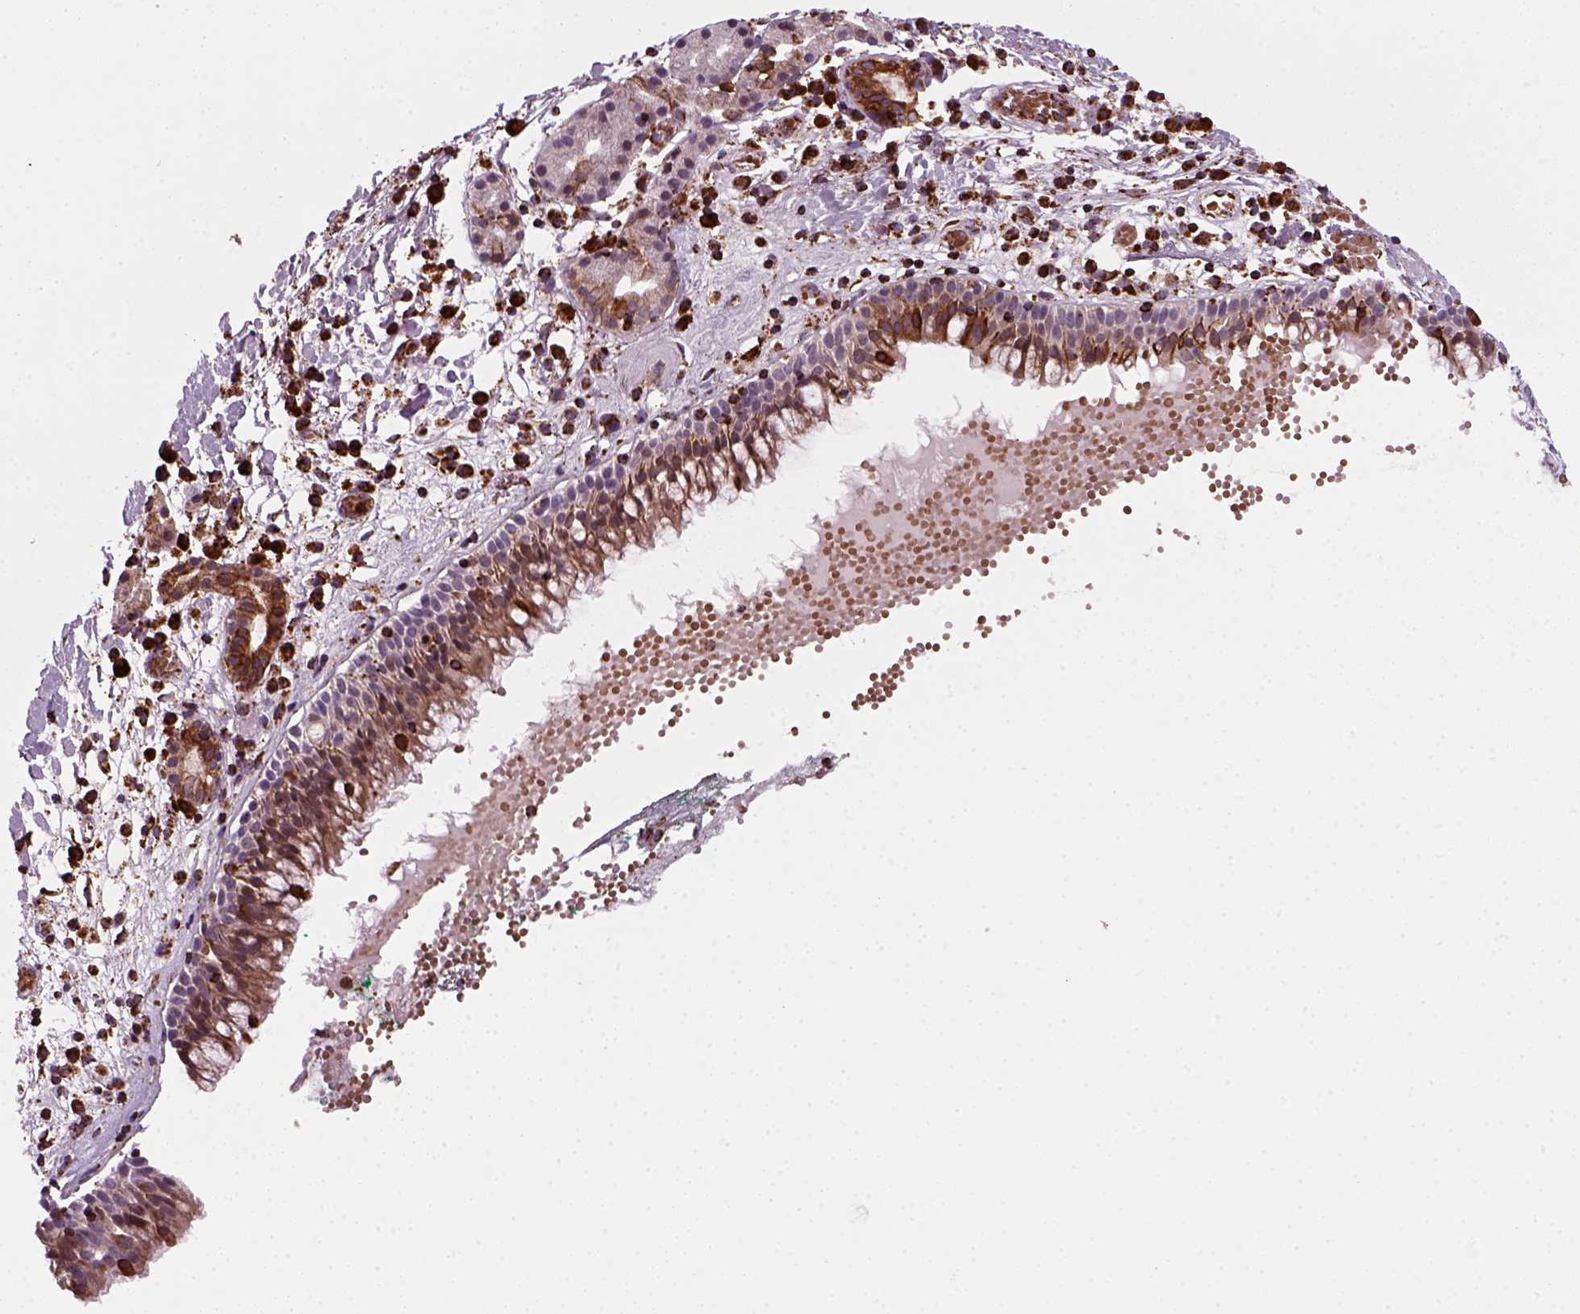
{"staining": {"intensity": "moderate", "quantity": "25%-75%", "location": "cytoplasmic/membranous"}, "tissue": "nasopharynx", "cell_type": "Respiratory epithelial cells", "image_type": "normal", "snomed": [{"axis": "morphology", "description": "Normal tissue, NOS"}, {"axis": "morphology", "description": "Basal cell carcinoma"}, {"axis": "topography", "description": "Cartilage tissue"}, {"axis": "topography", "description": "Nasopharynx"}, {"axis": "topography", "description": "Oral tissue"}], "caption": "High-magnification brightfield microscopy of unremarkable nasopharynx stained with DAB (brown) and counterstained with hematoxylin (blue). respiratory epithelial cells exhibit moderate cytoplasmic/membranous positivity is appreciated in approximately25%-75% of cells. The staining is performed using DAB brown chromogen to label protein expression. The nuclei are counter-stained blue using hematoxylin.", "gene": "NUDT16L1", "patient": {"sex": "female", "age": 77}}